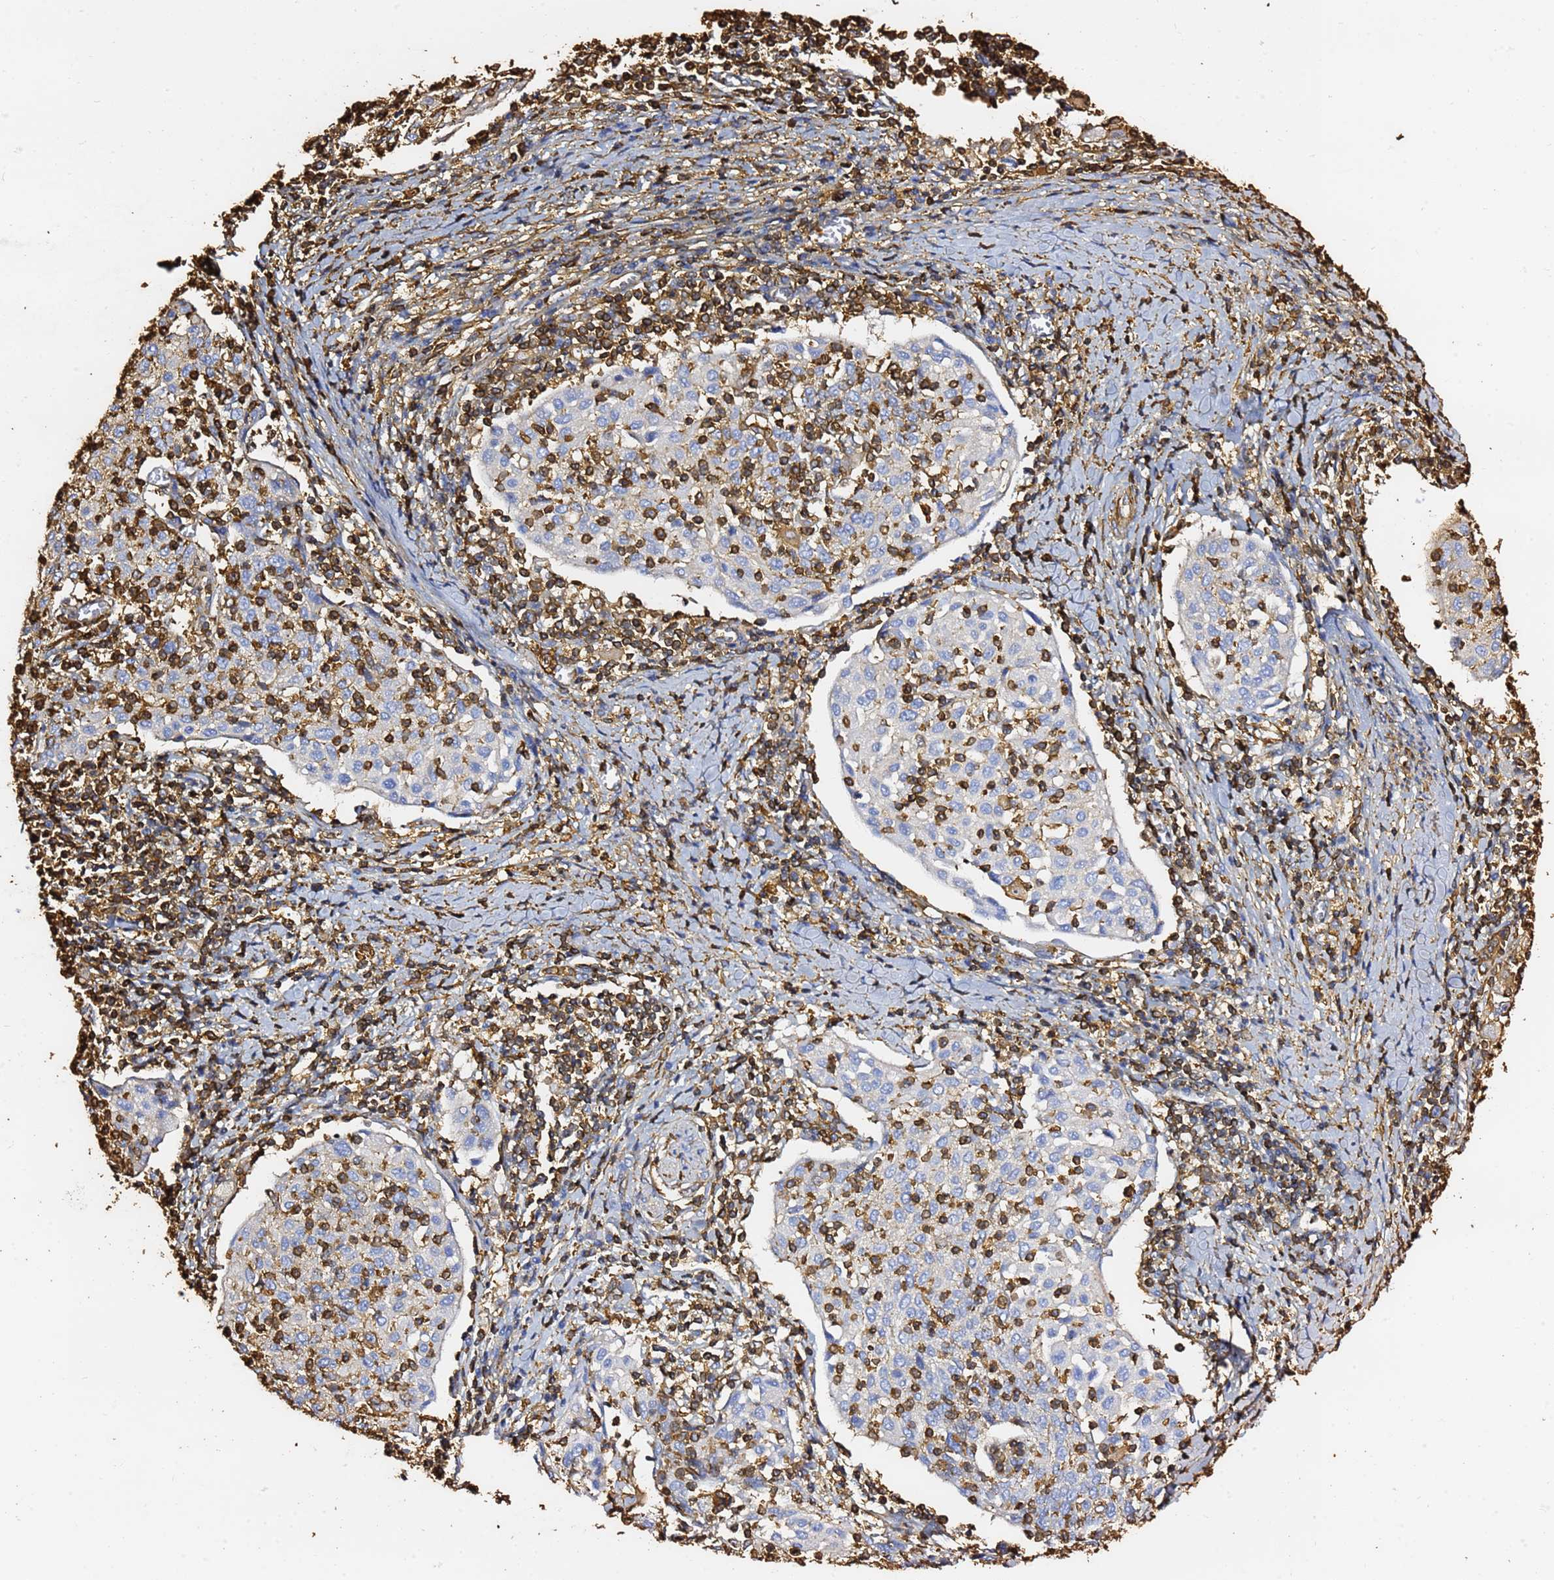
{"staining": {"intensity": "negative", "quantity": "none", "location": "none"}, "tissue": "cervical cancer", "cell_type": "Tumor cells", "image_type": "cancer", "snomed": [{"axis": "morphology", "description": "Squamous cell carcinoma, NOS"}, {"axis": "topography", "description": "Cervix"}], "caption": "High magnification brightfield microscopy of cervical cancer (squamous cell carcinoma) stained with DAB (3,3'-diaminobenzidine) (brown) and counterstained with hematoxylin (blue): tumor cells show no significant positivity.", "gene": "ACTB", "patient": {"sex": "female", "age": 52}}